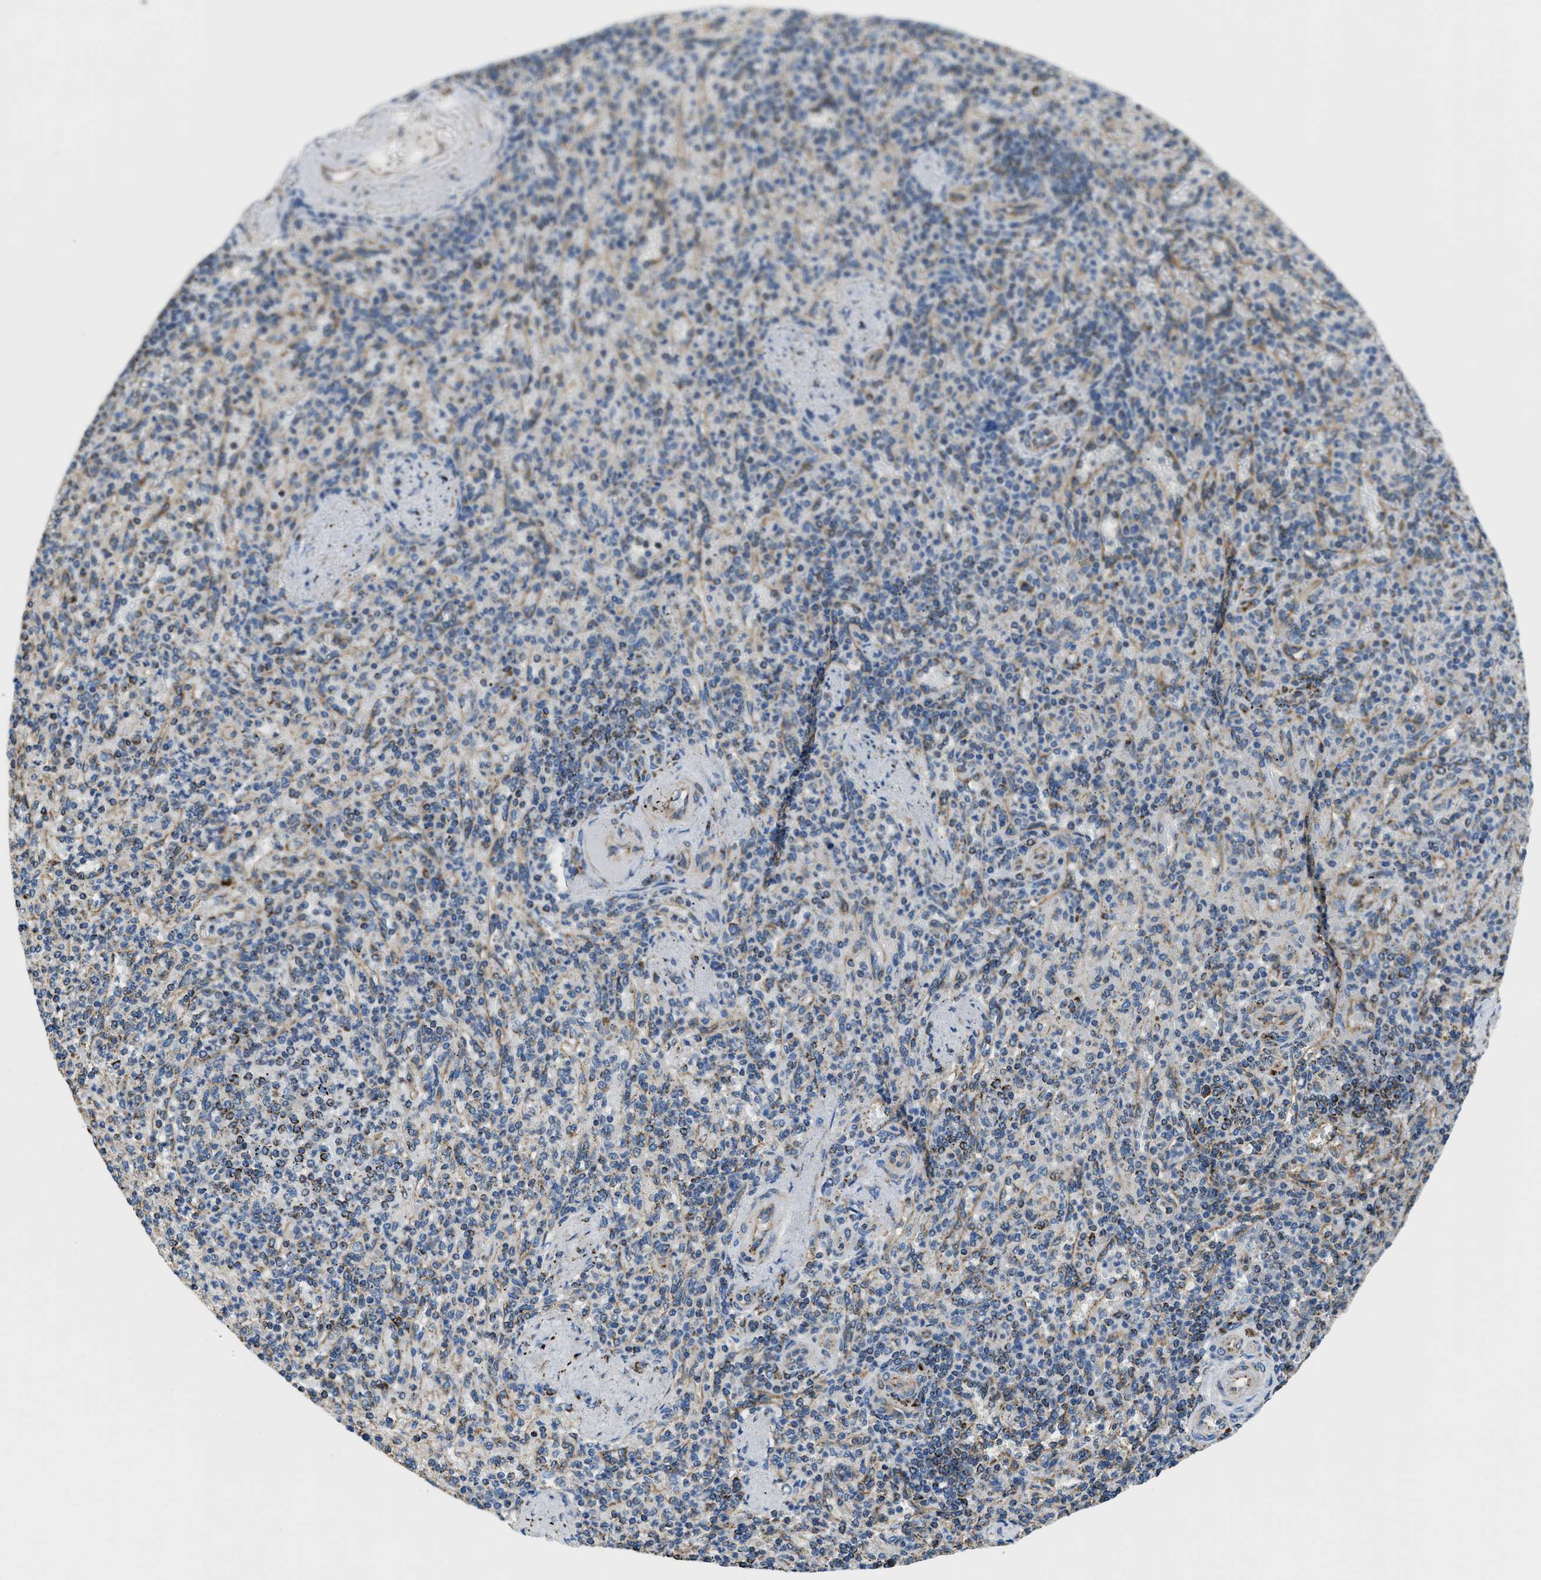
{"staining": {"intensity": "weak", "quantity": "25%-75%", "location": "cytoplasmic/membranous"}, "tissue": "spleen", "cell_type": "Cells in red pulp", "image_type": "normal", "snomed": [{"axis": "morphology", "description": "Normal tissue, NOS"}, {"axis": "topography", "description": "Spleen"}], "caption": "About 25%-75% of cells in red pulp in unremarkable spleen demonstrate weak cytoplasmic/membranous protein positivity as visualized by brown immunohistochemical staining.", "gene": "STK33", "patient": {"sex": "female", "age": 74}}